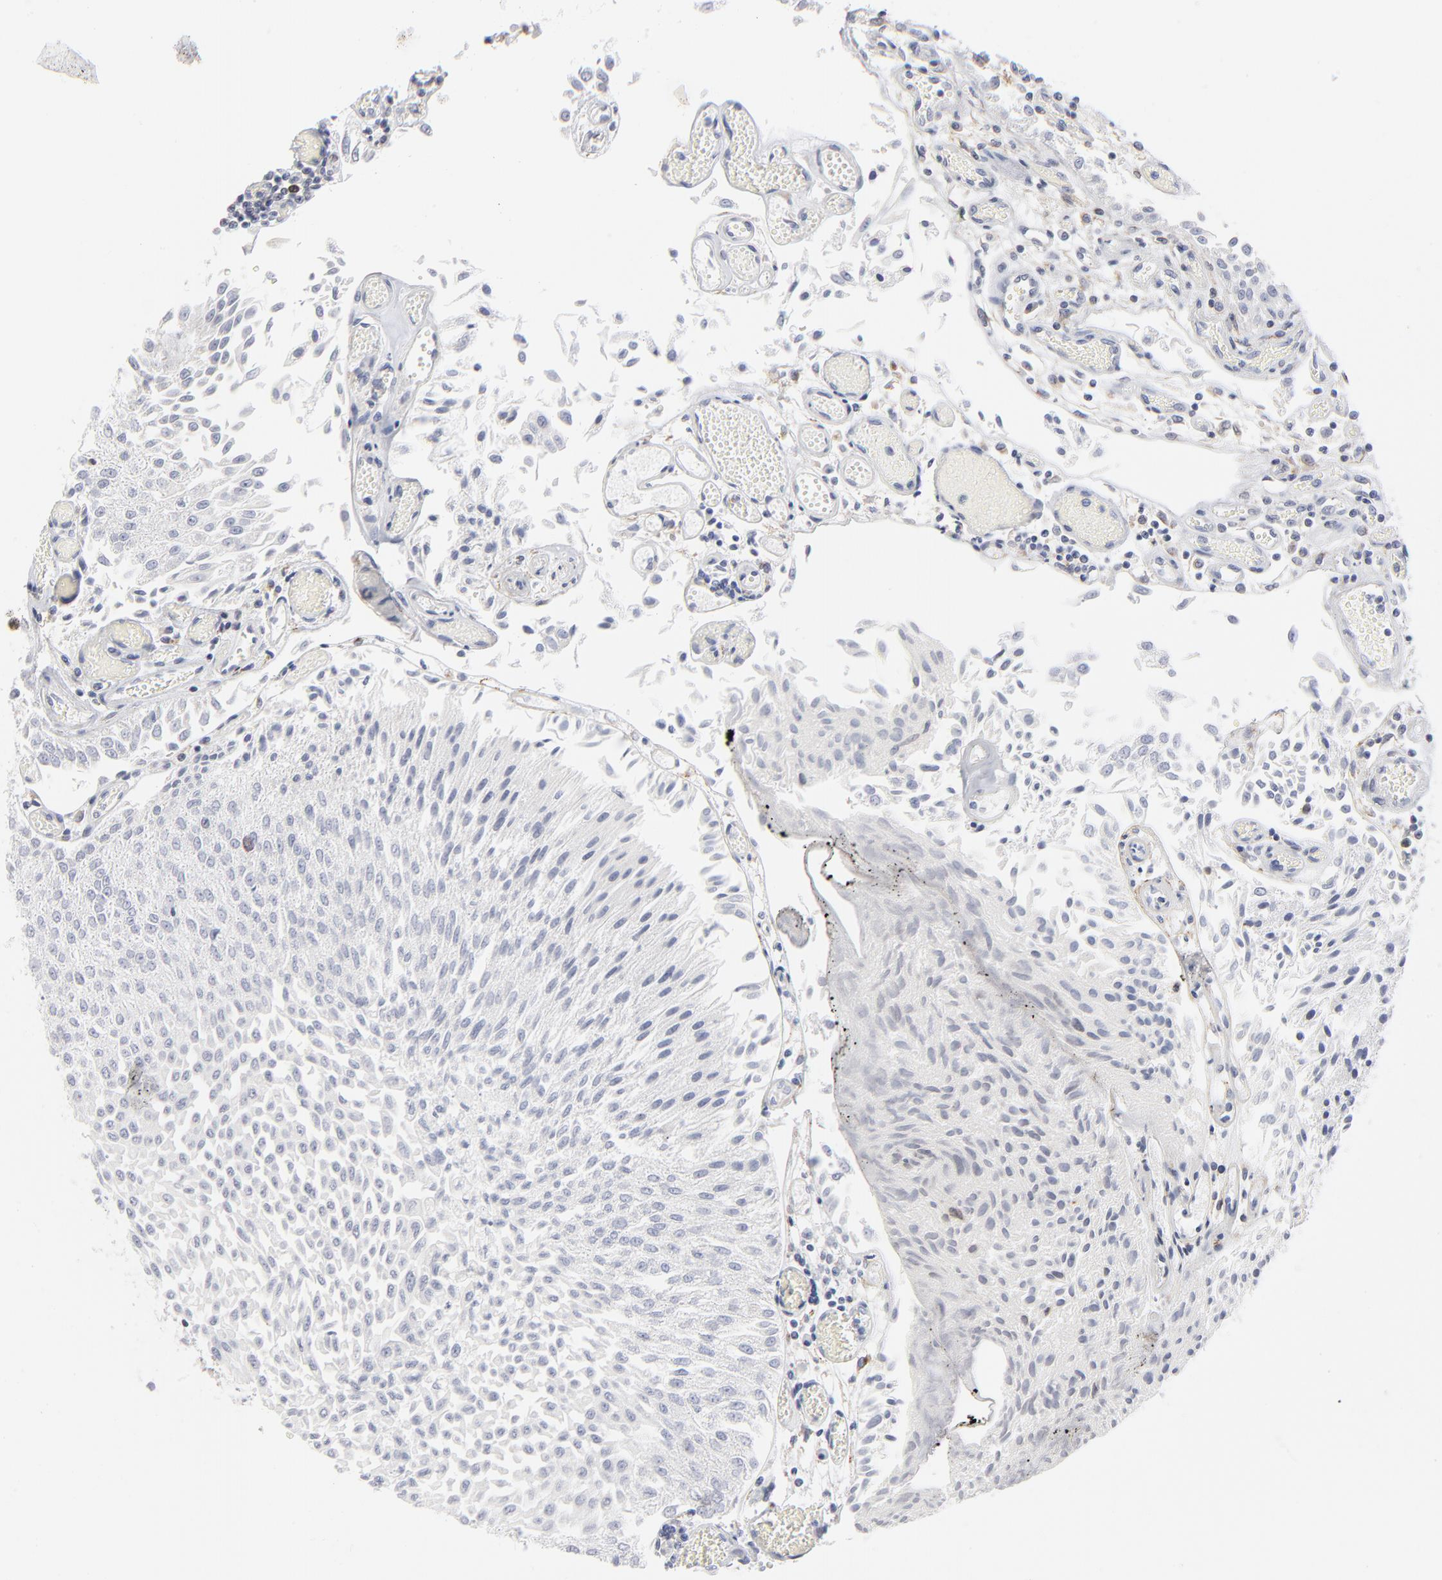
{"staining": {"intensity": "negative", "quantity": "none", "location": "none"}, "tissue": "urothelial cancer", "cell_type": "Tumor cells", "image_type": "cancer", "snomed": [{"axis": "morphology", "description": "Urothelial carcinoma, Low grade"}, {"axis": "topography", "description": "Urinary bladder"}], "caption": "The photomicrograph displays no significant expression in tumor cells of urothelial cancer.", "gene": "AURKA", "patient": {"sex": "male", "age": 86}}